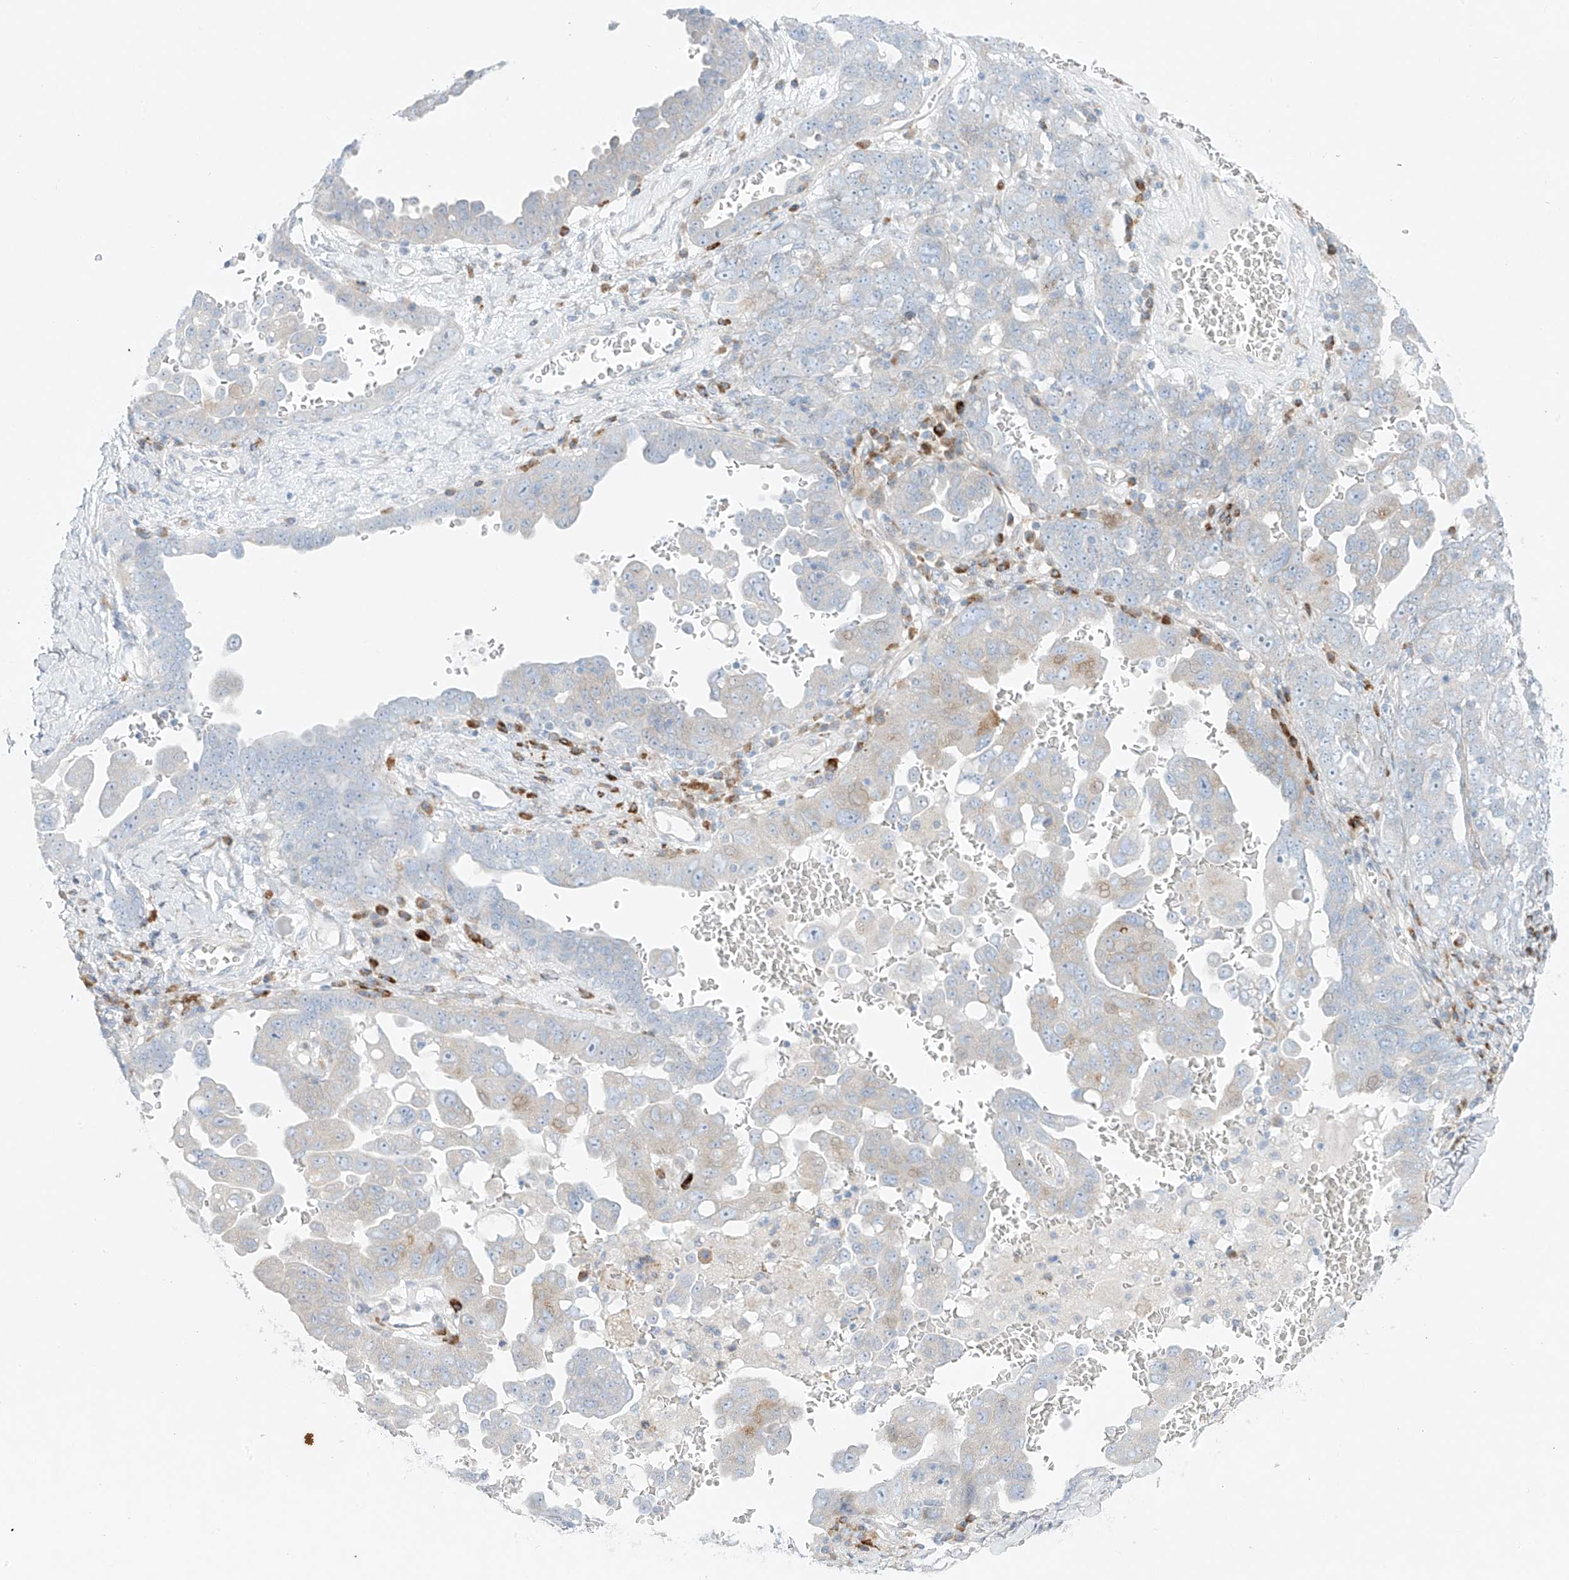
{"staining": {"intensity": "negative", "quantity": "none", "location": "none"}, "tissue": "ovarian cancer", "cell_type": "Tumor cells", "image_type": "cancer", "snomed": [{"axis": "morphology", "description": "Carcinoma, endometroid"}, {"axis": "topography", "description": "Ovary"}], "caption": "Histopathology image shows no protein expression in tumor cells of ovarian cancer tissue. (Immunohistochemistry (ihc), brightfield microscopy, high magnification).", "gene": "EIPR1", "patient": {"sex": "female", "age": 62}}